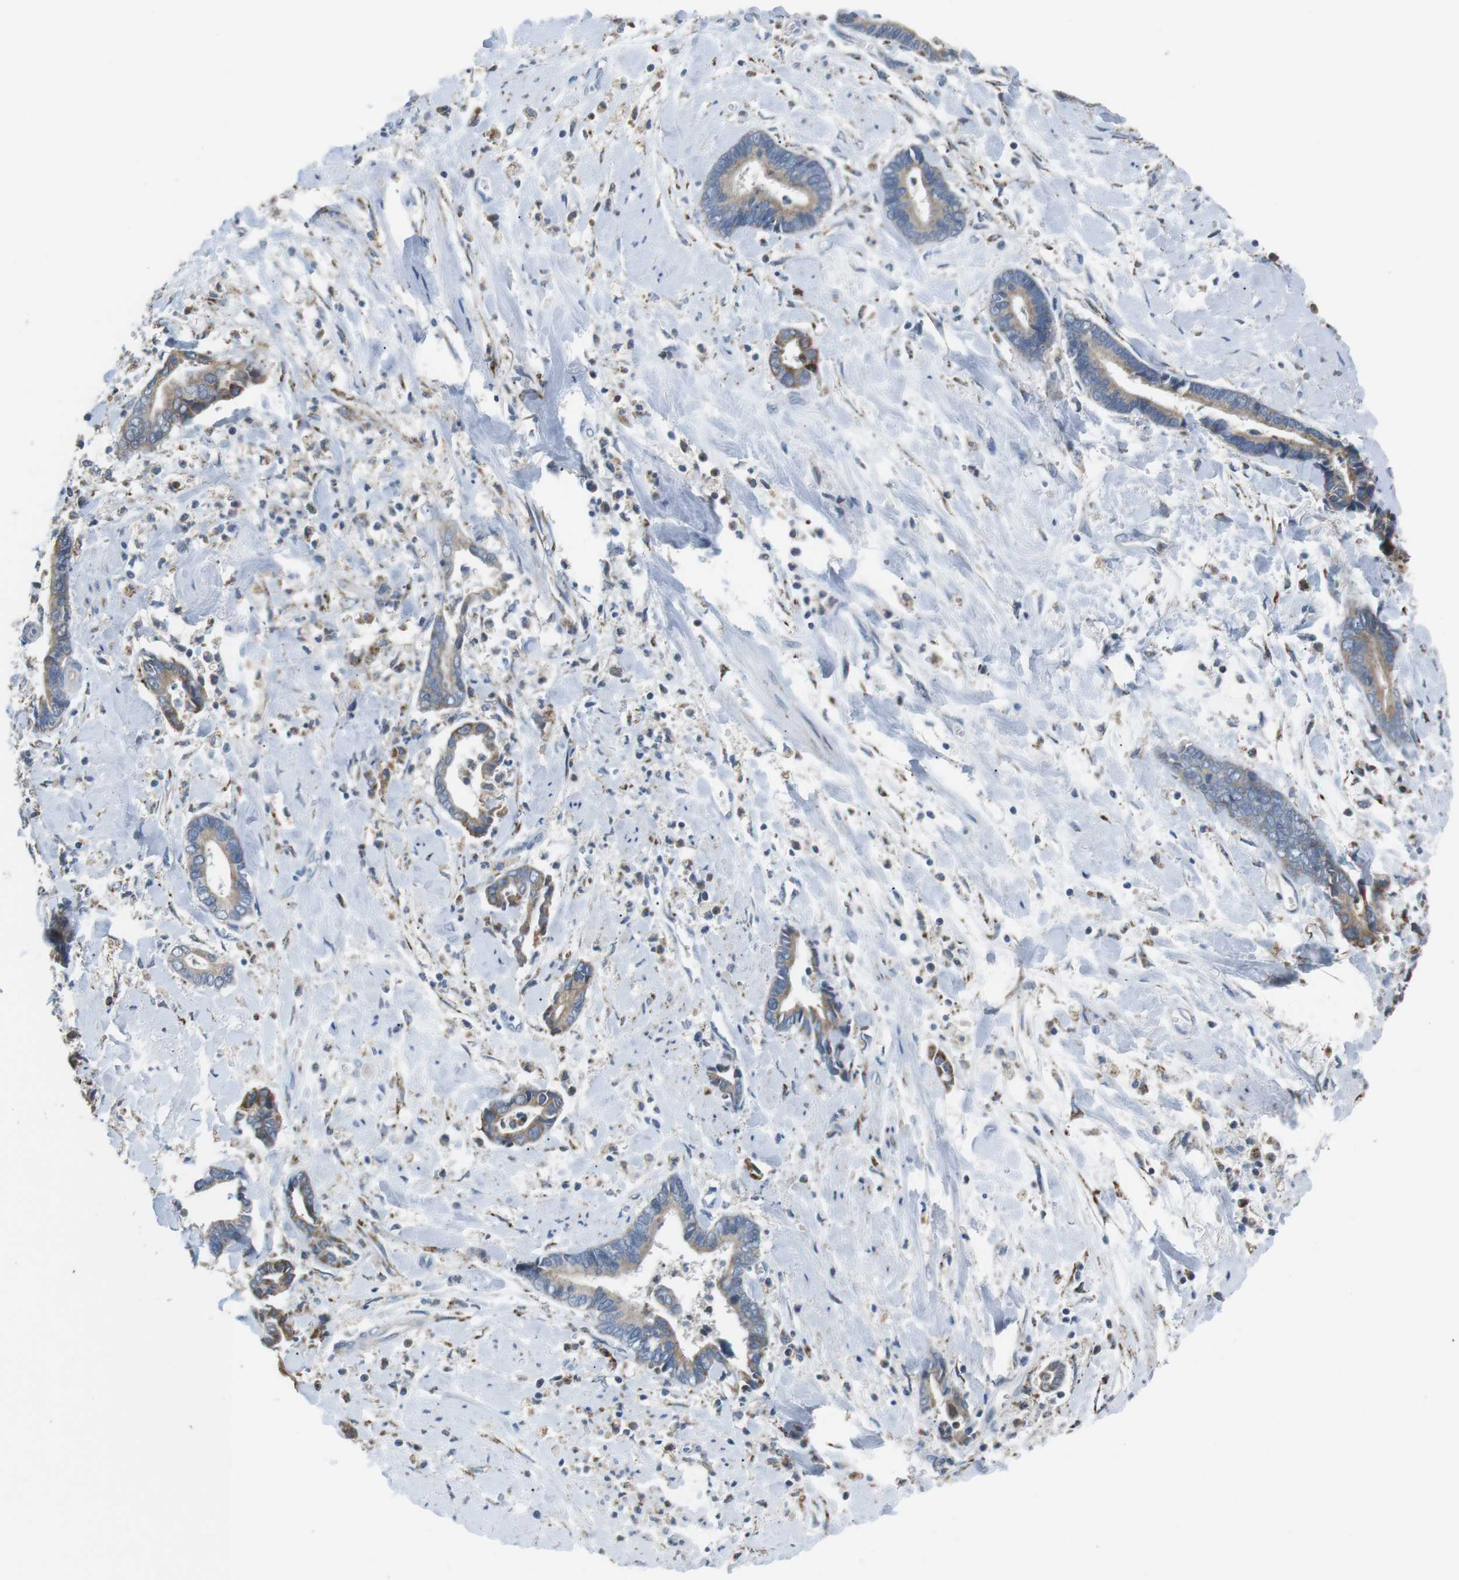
{"staining": {"intensity": "weak", "quantity": "25%-75%", "location": "cytoplasmic/membranous"}, "tissue": "cervical cancer", "cell_type": "Tumor cells", "image_type": "cancer", "snomed": [{"axis": "morphology", "description": "Adenocarcinoma, NOS"}, {"axis": "topography", "description": "Cervix"}], "caption": "This histopathology image demonstrates adenocarcinoma (cervical) stained with IHC to label a protein in brown. The cytoplasmic/membranous of tumor cells show weak positivity for the protein. Nuclei are counter-stained blue.", "gene": "CD300E", "patient": {"sex": "female", "age": 44}}